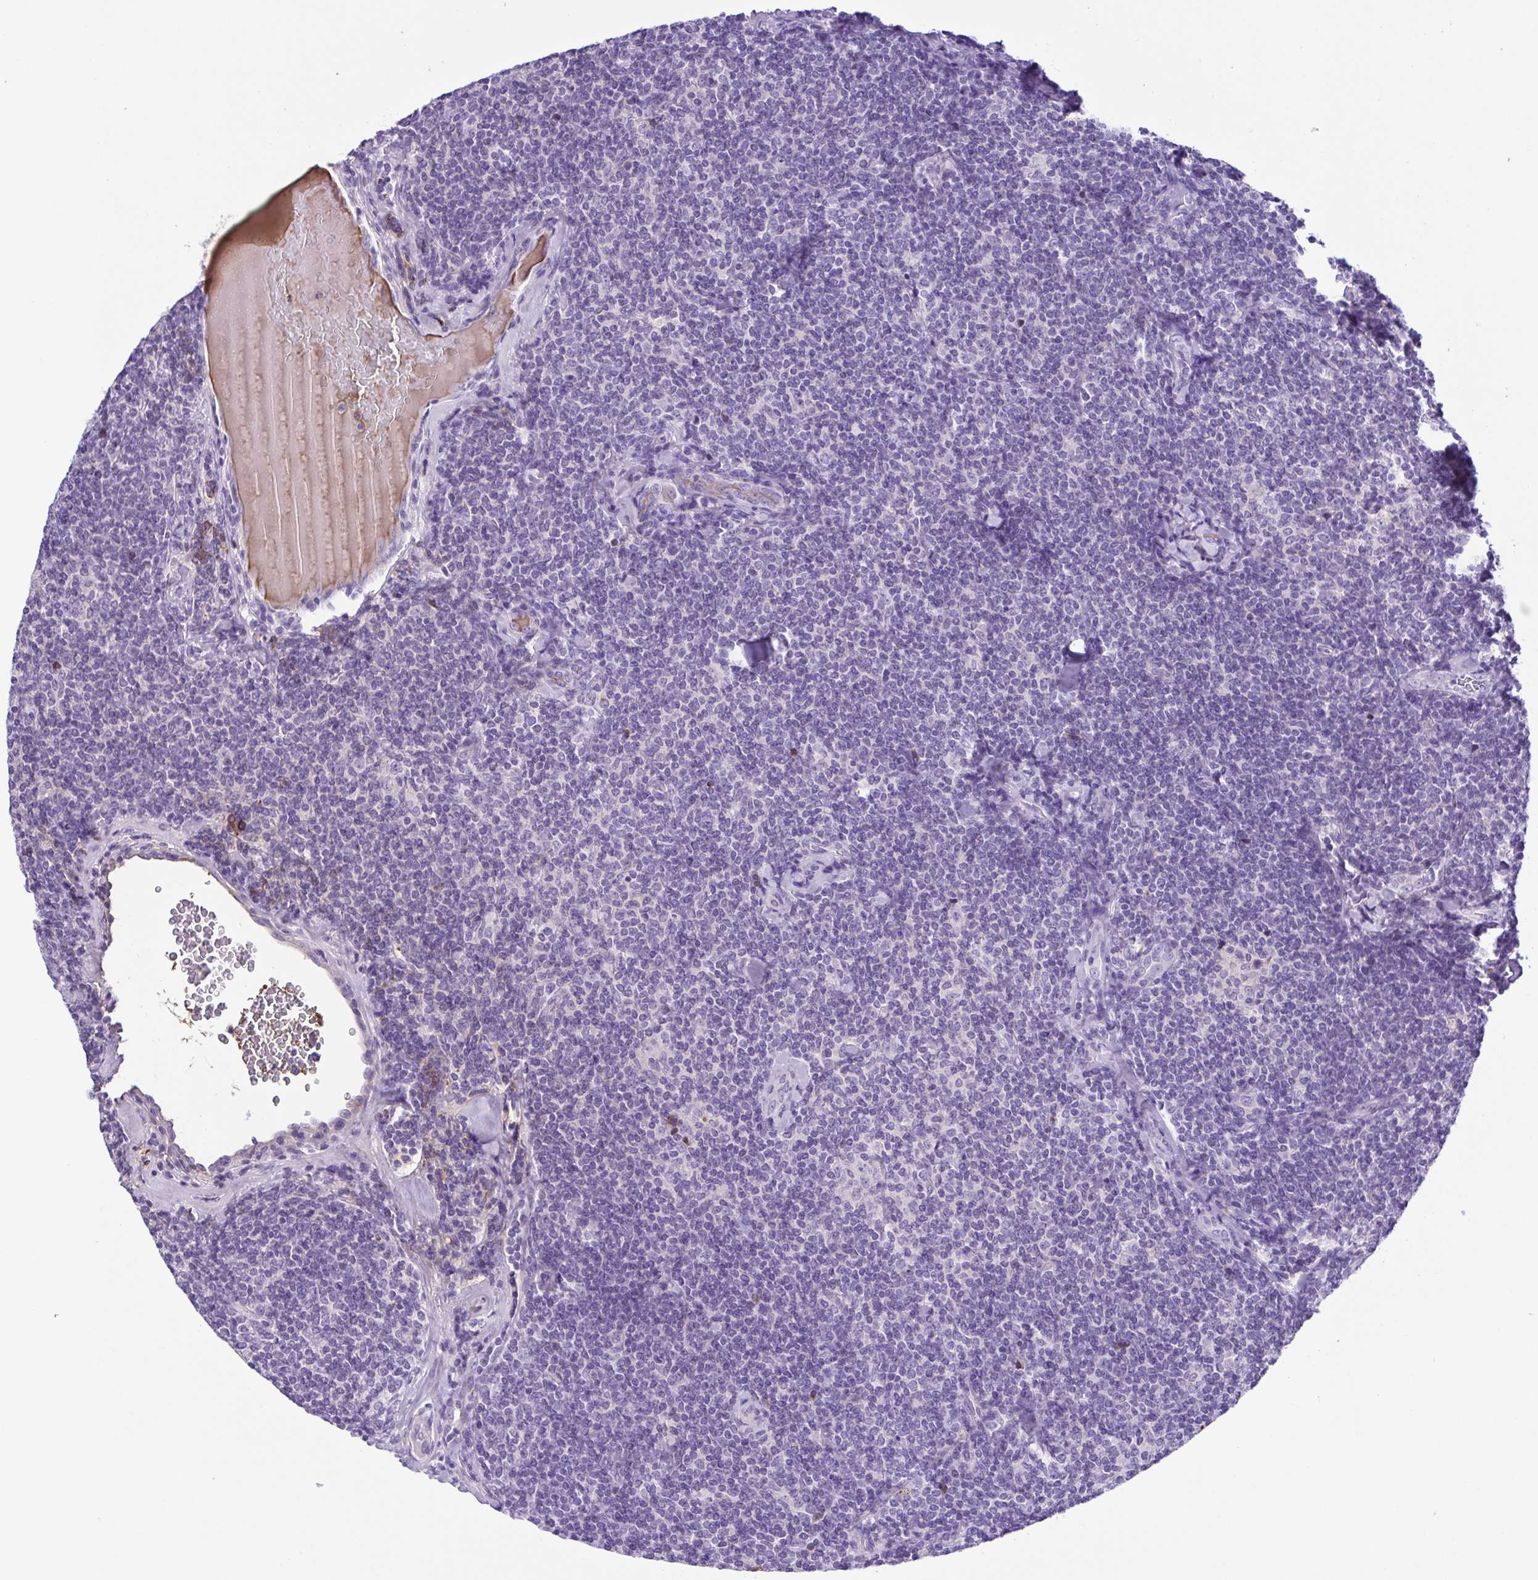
{"staining": {"intensity": "negative", "quantity": "none", "location": "none"}, "tissue": "lymphoma", "cell_type": "Tumor cells", "image_type": "cancer", "snomed": [{"axis": "morphology", "description": "Malignant lymphoma, non-Hodgkin's type, Low grade"}, {"axis": "topography", "description": "Lymph node"}], "caption": "DAB (3,3'-diaminobenzidine) immunohistochemical staining of lymphoma exhibits no significant staining in tumor cells.", "gene": "IGFL1", "patient": {"sex": "female", "age": 56}}